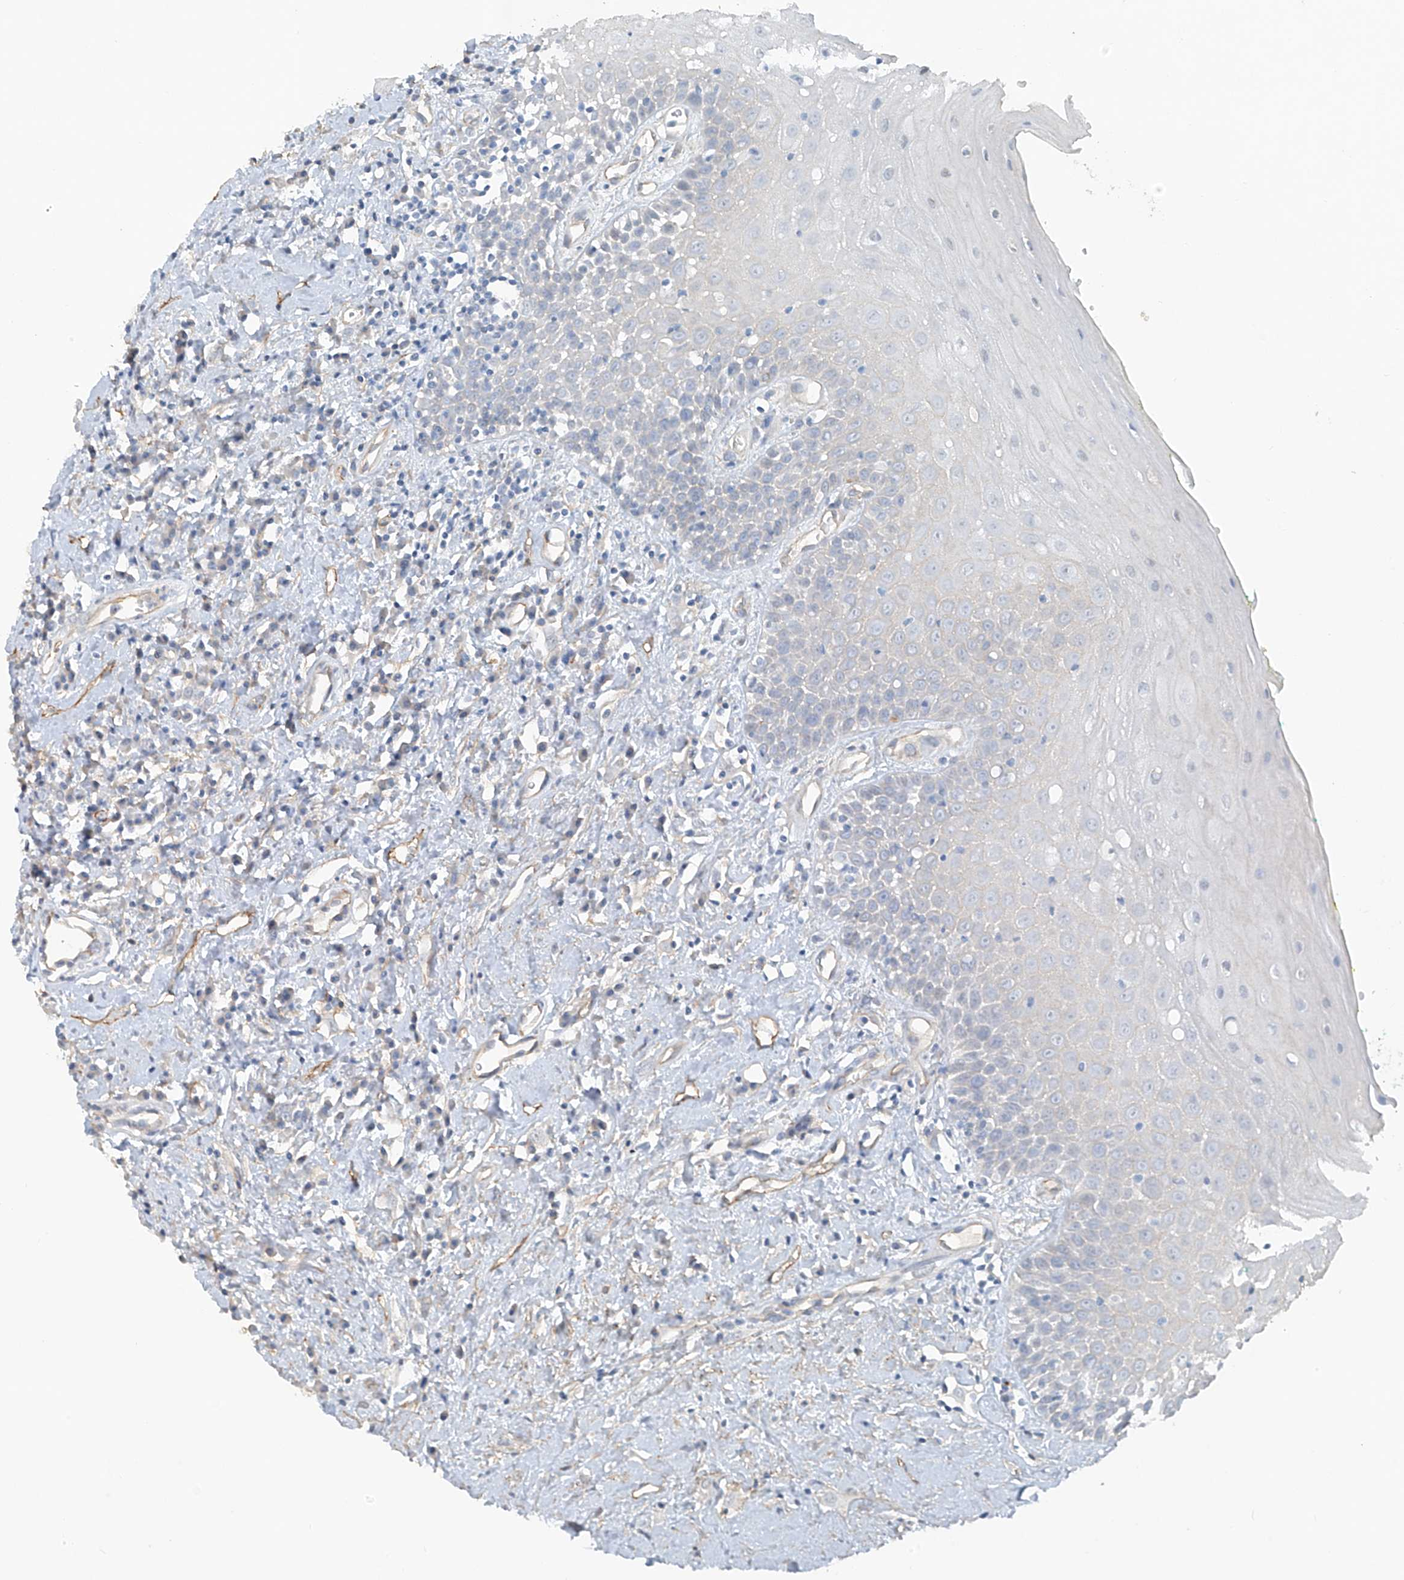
{"staining": {"intensity": "negative", "quantity": "none", "location": "none"}, "tissue": "oral mucosa", "cell_type": "Squamous epithelial cells", "image_type": "normal", "snomed": [{"axis": "morphology", "description": "Normal tissue, NOS"}, {"axis": "morphology", "description": "Squamous cell carcinoma, NOS"}, {"axis": "topography", "description": "Oral tissue"}, {"axis": "topography", "description": "Head-Neck"}], "caption": "This is a photomicrograph of IHC staining of normal oral mucosa, which shows no expression in squamous epithelial cells. (Brightfield microscopy of DAB (3,3'-diaminobenzidine) immunohistochemistry (IHC) at high magnification).", "gene": "TUBE1", "patient": {"sex": "female", "age": 70}}